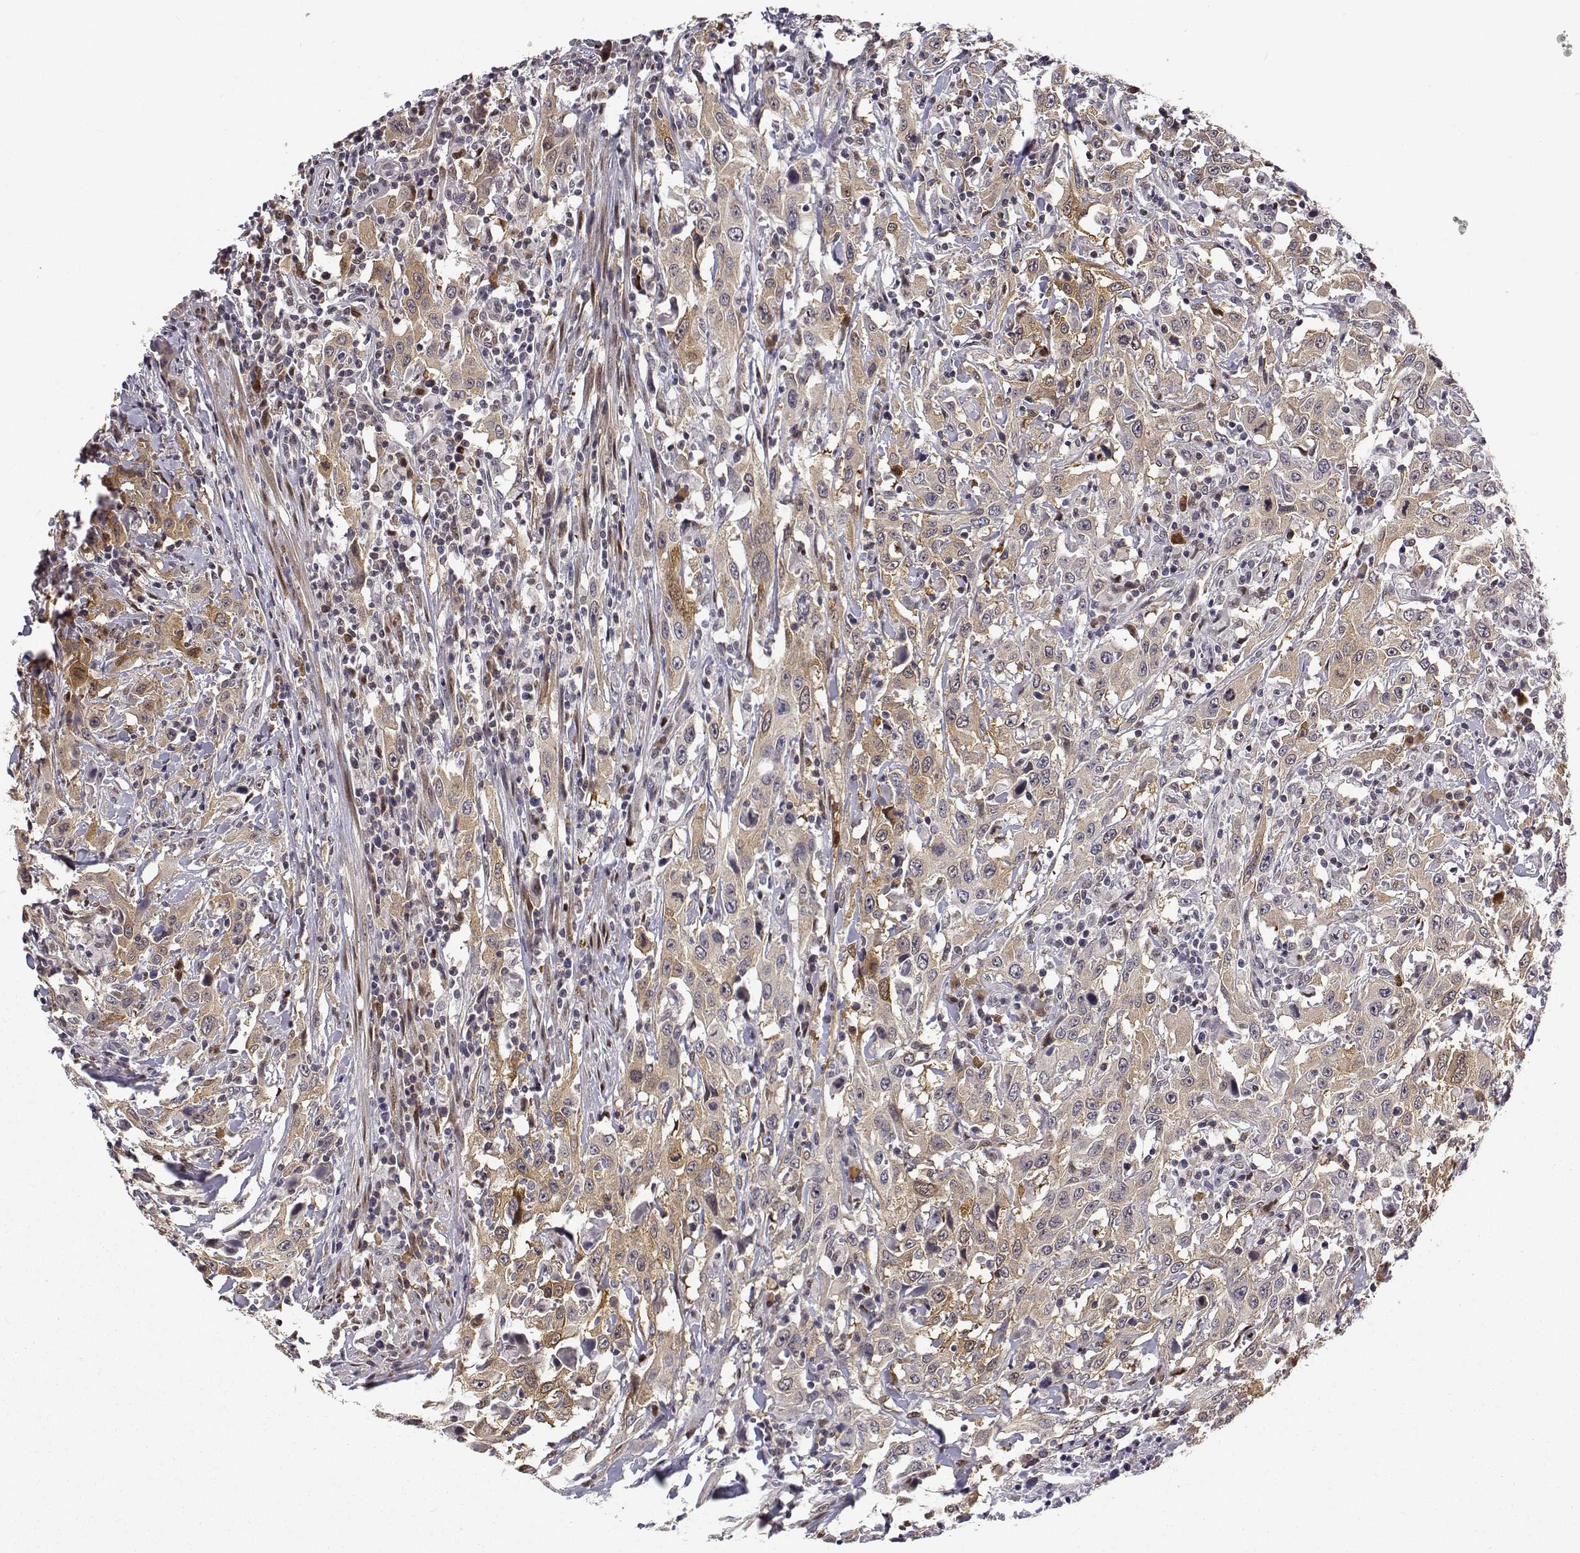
{"staining": {"intensity": "weak", "quantity": "25%-75%", "location": "cytoplasmic/membranous"}, "tissue": "urothelial cancer", "cell_type": "Tumor cells", "image_type": "cancer", "snomed": [{"axis": "morphology", "description": "Urothelial carcinoma, High grade"}, {"axis": "topography", "description": "Urinary bladder"}], "caption": "Human urothelial cancer stained with a protein marker exhibits weak staining in tumor cells.", "gene": "PHGDH", "patient": {"sex": "male", "age": 61}}